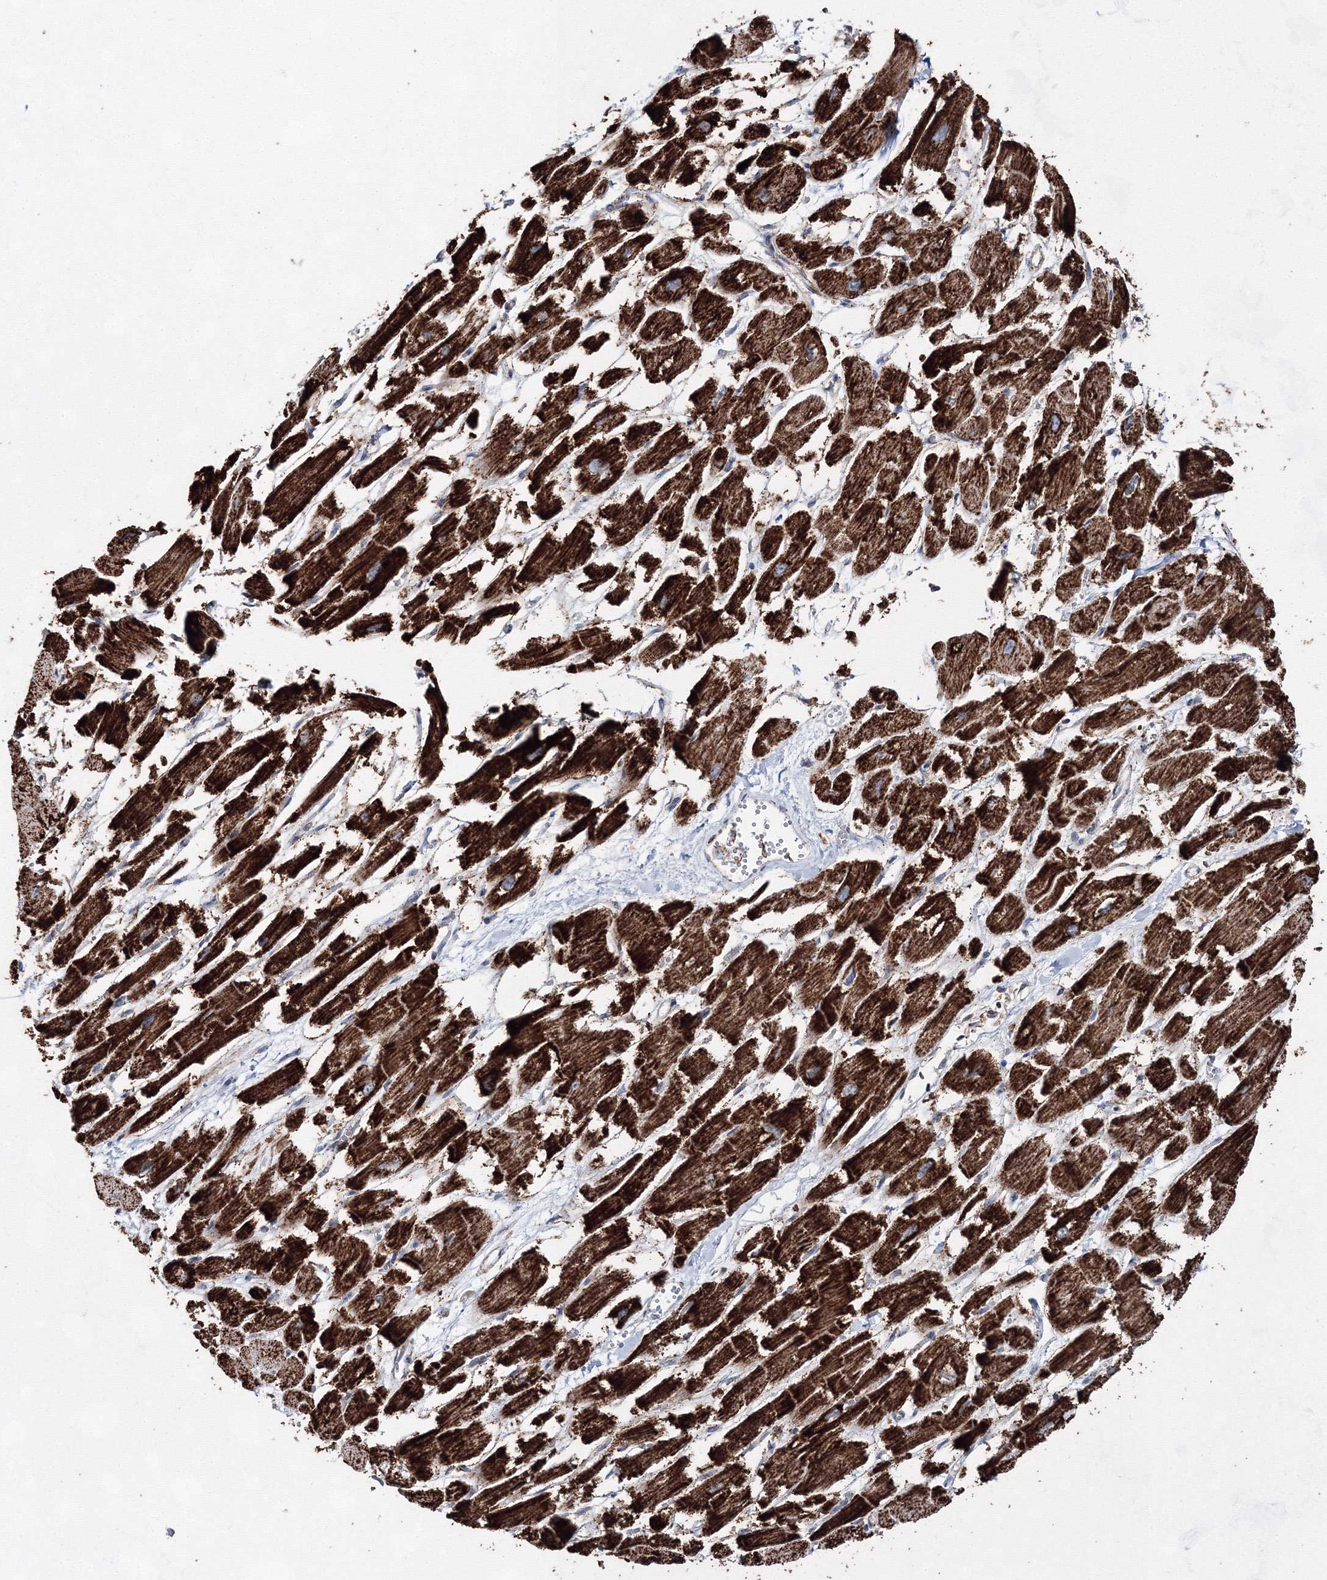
{"staining": {"intensity": "strong", "quantity": ">75%", "location": "cytoplasmic/membranous"}, "tissue": "heart muscle", "cell_type": "Cardiomyocytes", "image_type": "normal", "snomed": [{"axis": "morphology", "description": "Normal tissue, NOS"}, {"axis": "topography", "description": "Heart"}], "caption": "A high amount of strong cytoplasmic/membranous expression is identified in approximately >75% of cardiomyocytes in normal heart muscle.", "gene": "HADHB", "patient": {"sex": "male", "age": 54}}